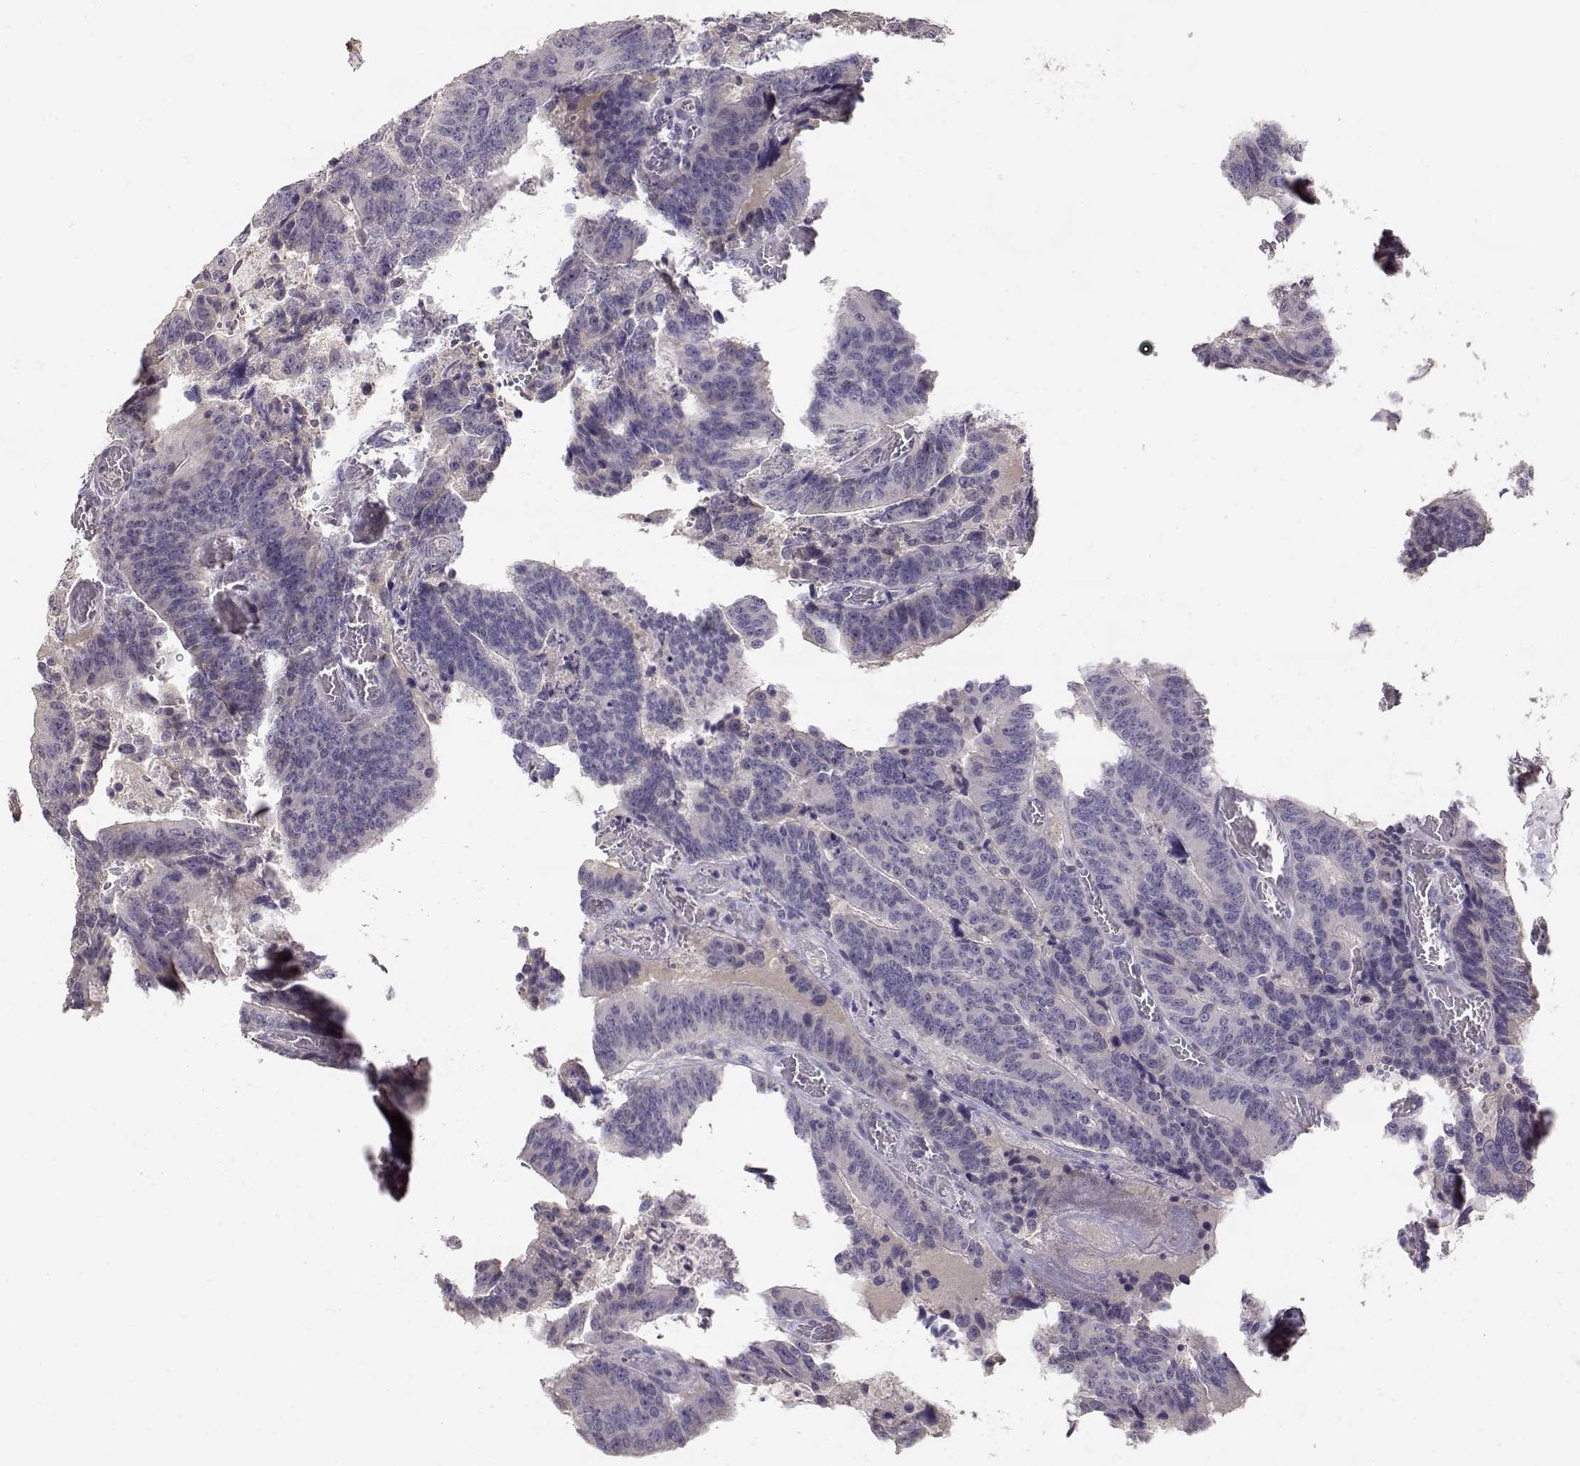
{"staining": {"intensity": "negative", "quantity": "none", "location": "none"}, "tissue": "colorectal cancer", "cell_type": "Tumor cells", "image_type": "cancer", "snomed": [{"axis": "morphology", "description": "Adenocarcinoma, NOS"}, {"axis": "topography", "description": "Colon"}], "caption": "Tumor cells show no significant staining in colorectal cancer (adenocarcinoma).", "gene": "TACR1", "patient": {"sex": "female", "age": 82}}